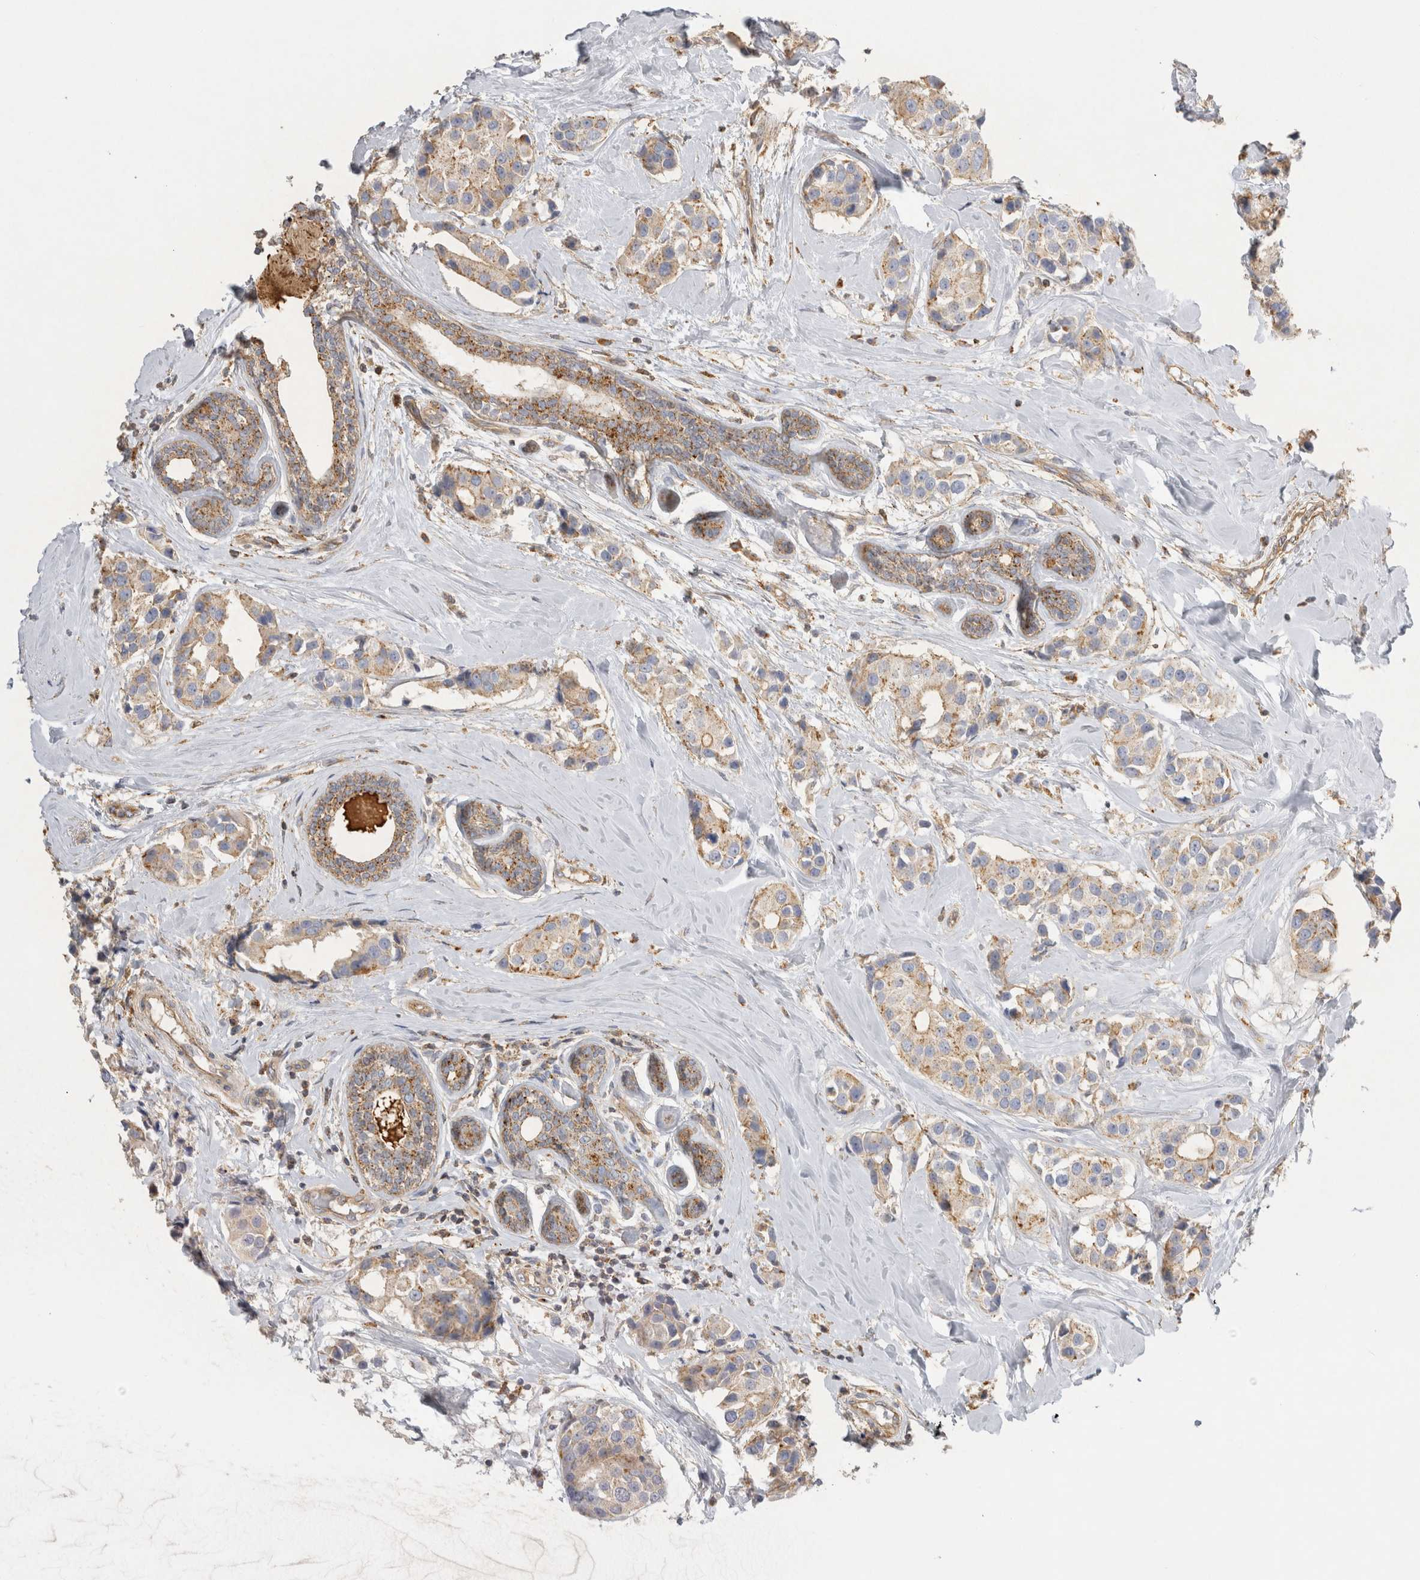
{"staining": {"intensity": "weak", "quantity": ">75%", "location": "cytoplasmic/membranous"}, "tissue": "breast cancer", "cell_type": "Tumor cells", "image_type": "cancer", "snomed": [{"axis": "morphology", "description": "Normal tissue, NOS"}, {"axis": "morphology", "description": "Duct carcinoma"}, {"axis": "topography", "description": "Breast"}], "caption": "The micrograph exhibits staining of intraductal carcinoma (breast), revealing weak cytoplasmic/membranous protein staining (brown color) within tumor cells.", "gene": "CHMP6", "patient": {"sex": "female", "age": 39}}